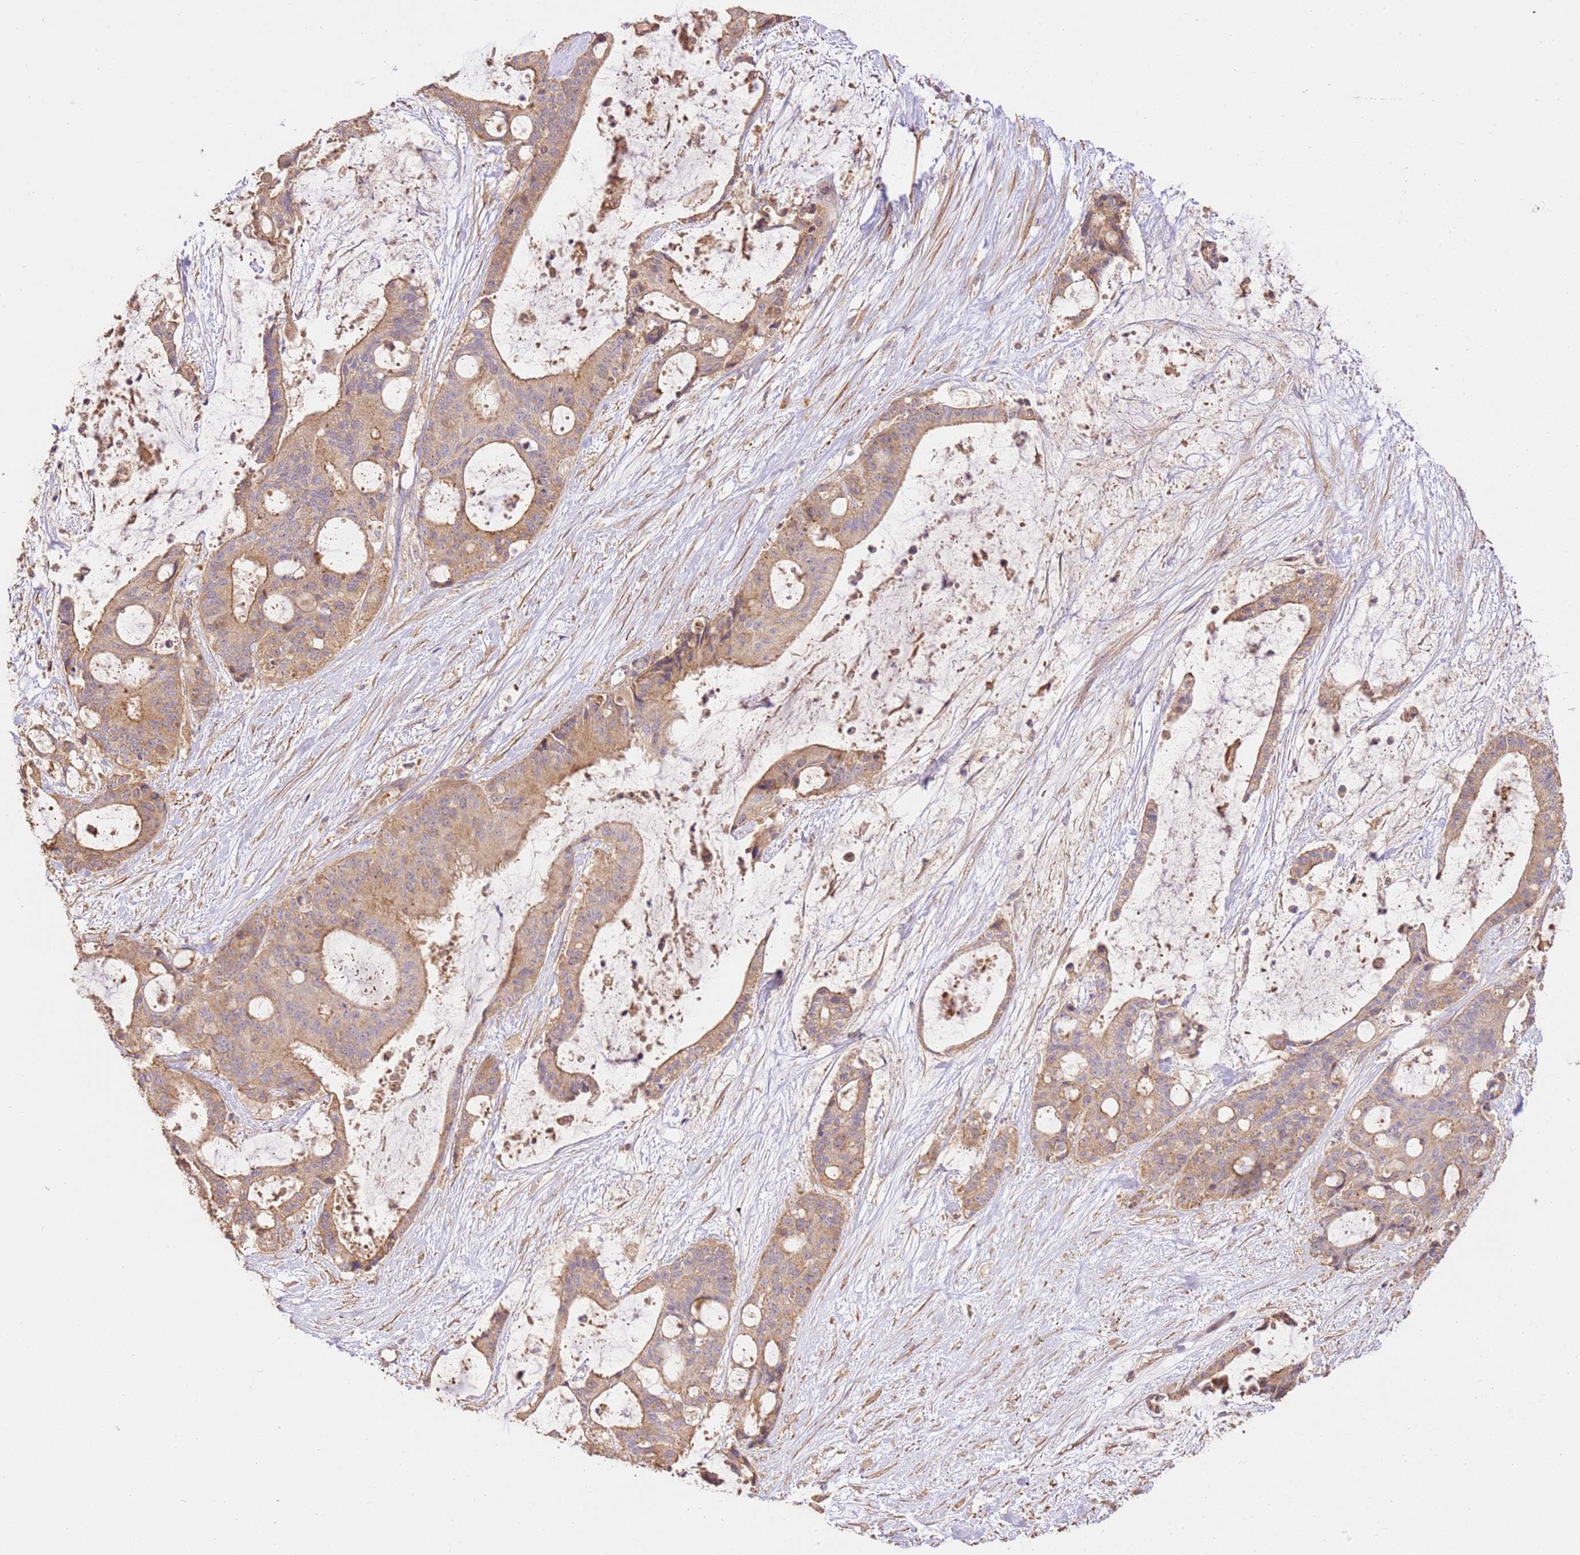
{"staining": {"intensity": "weak", "quantity": ">75%", "location": "cytoplasmic/membranous"}, "tissue": "liver cancer", "cell_type": "Tumor cells", "image_type": "cancer", "snomed": [{"axis": "morphology", "description": "Normal tissue, NOS"}, {"axis": "morphology", "description": "Cholangiocarcinoma"}, {"axis": "topography", "description": "Liver"}, {"axis": "topography", "description": "Peripheral nerve tissue"}], "caption": "Liver cholangiocarcinoma was stained to show a protein in brown. There is low levels of weak cytoplasmic/membranous staining in approximately >75% of tumor cells.", "gene": "CEP55", "patient": {"sex": "female", "age": 73}}